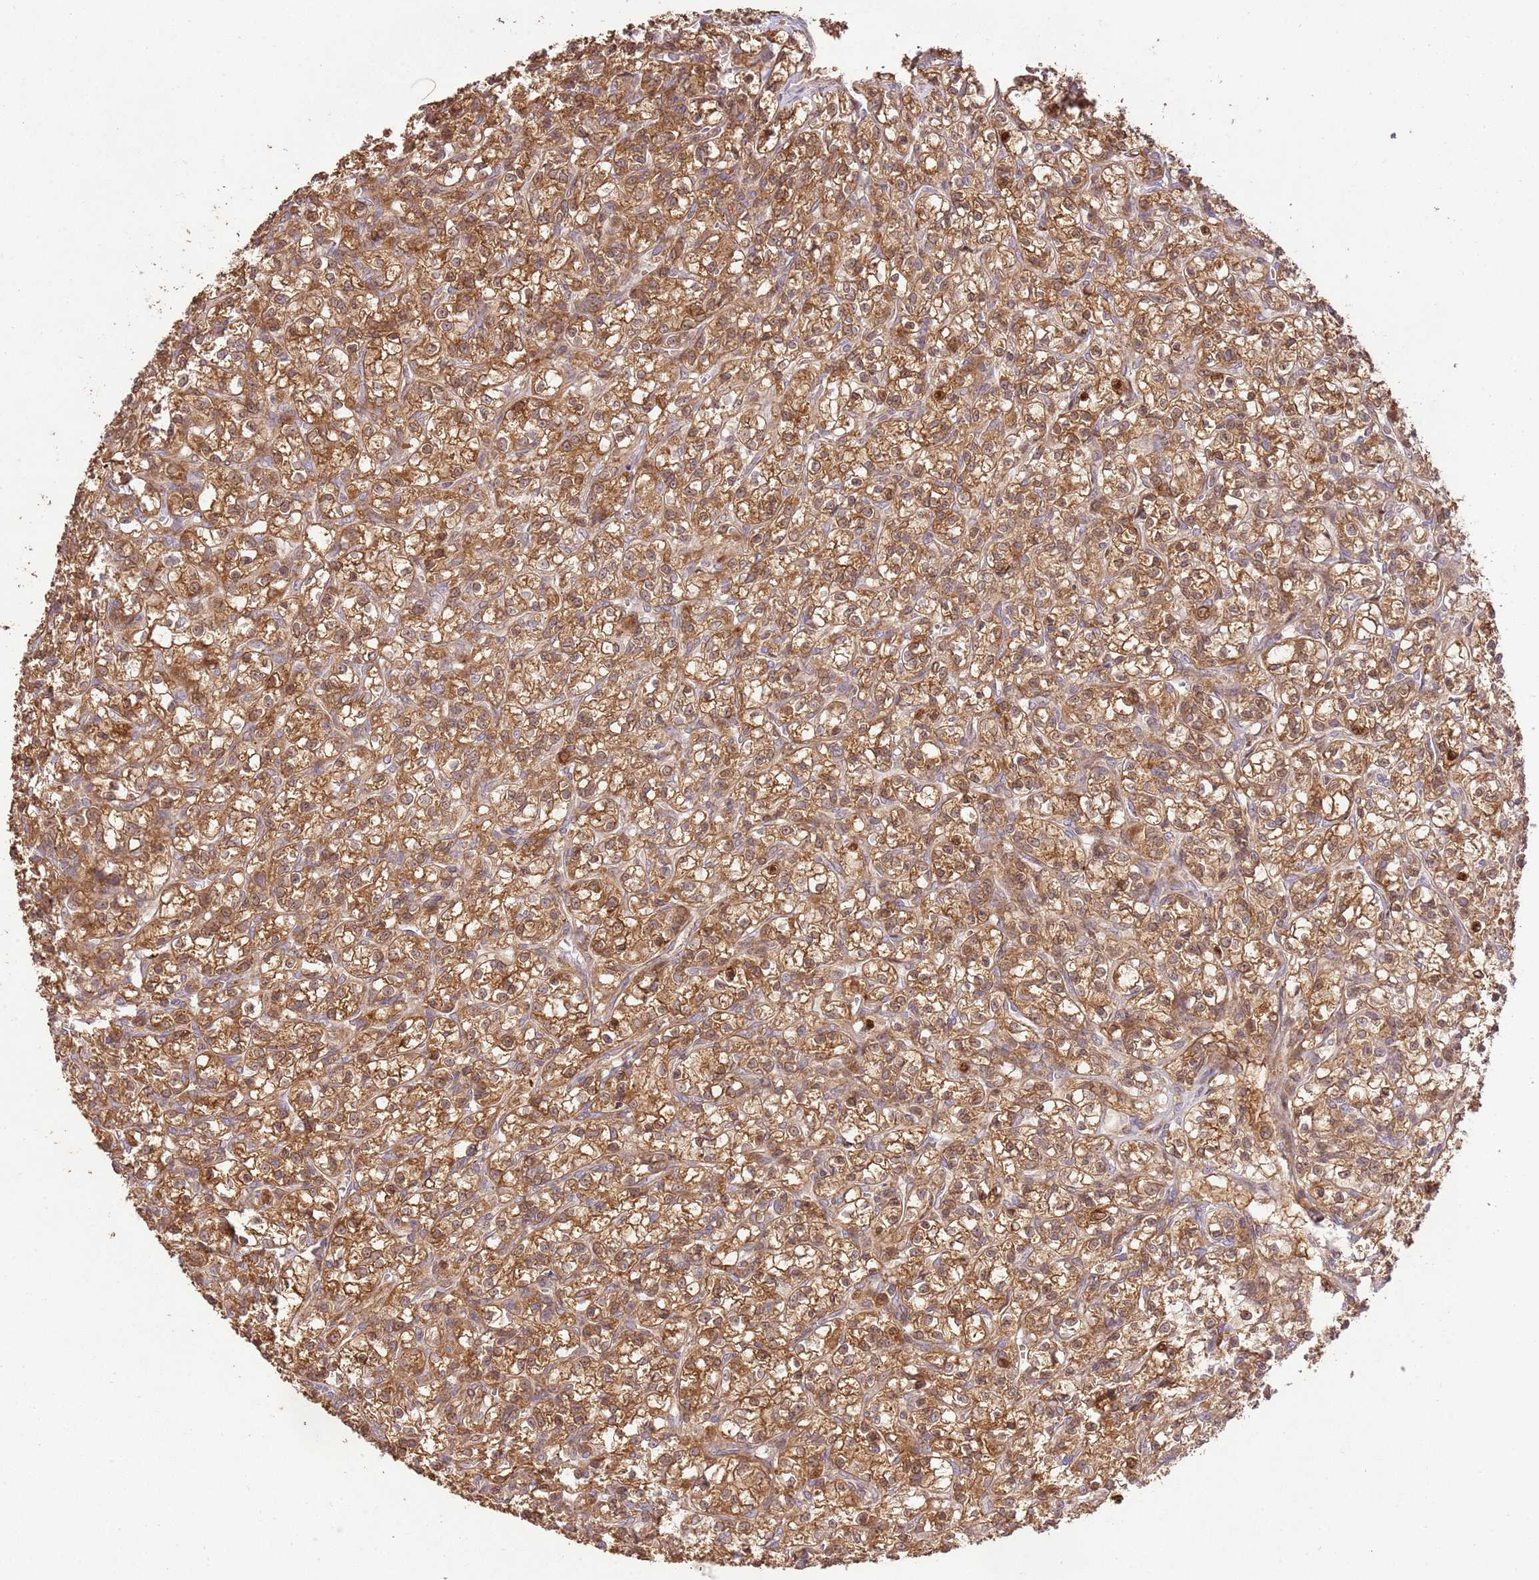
{"staining": {"intensity": "moderate", "quantity": ">75%", "location": "cytoplasmic/membranous"}, "tissue": "renal cancer", "cell_type": "Tumor cells", "image_type": "cancer", "snomed": [{"axis": "morphology", "description": "Adenocarcinoma, NOS"}, {"axis": "topography", "description": "Kidney"}], "caption": "Immunohistochemistry (IHC) of renal cancer (adenocarcinoma) shows medium levels of moderate cytoplasmic/membranous positivity in about >75% of tumor cells.", "gene": "LRRC28", "patient": {"sex": "female", "age": 59}}